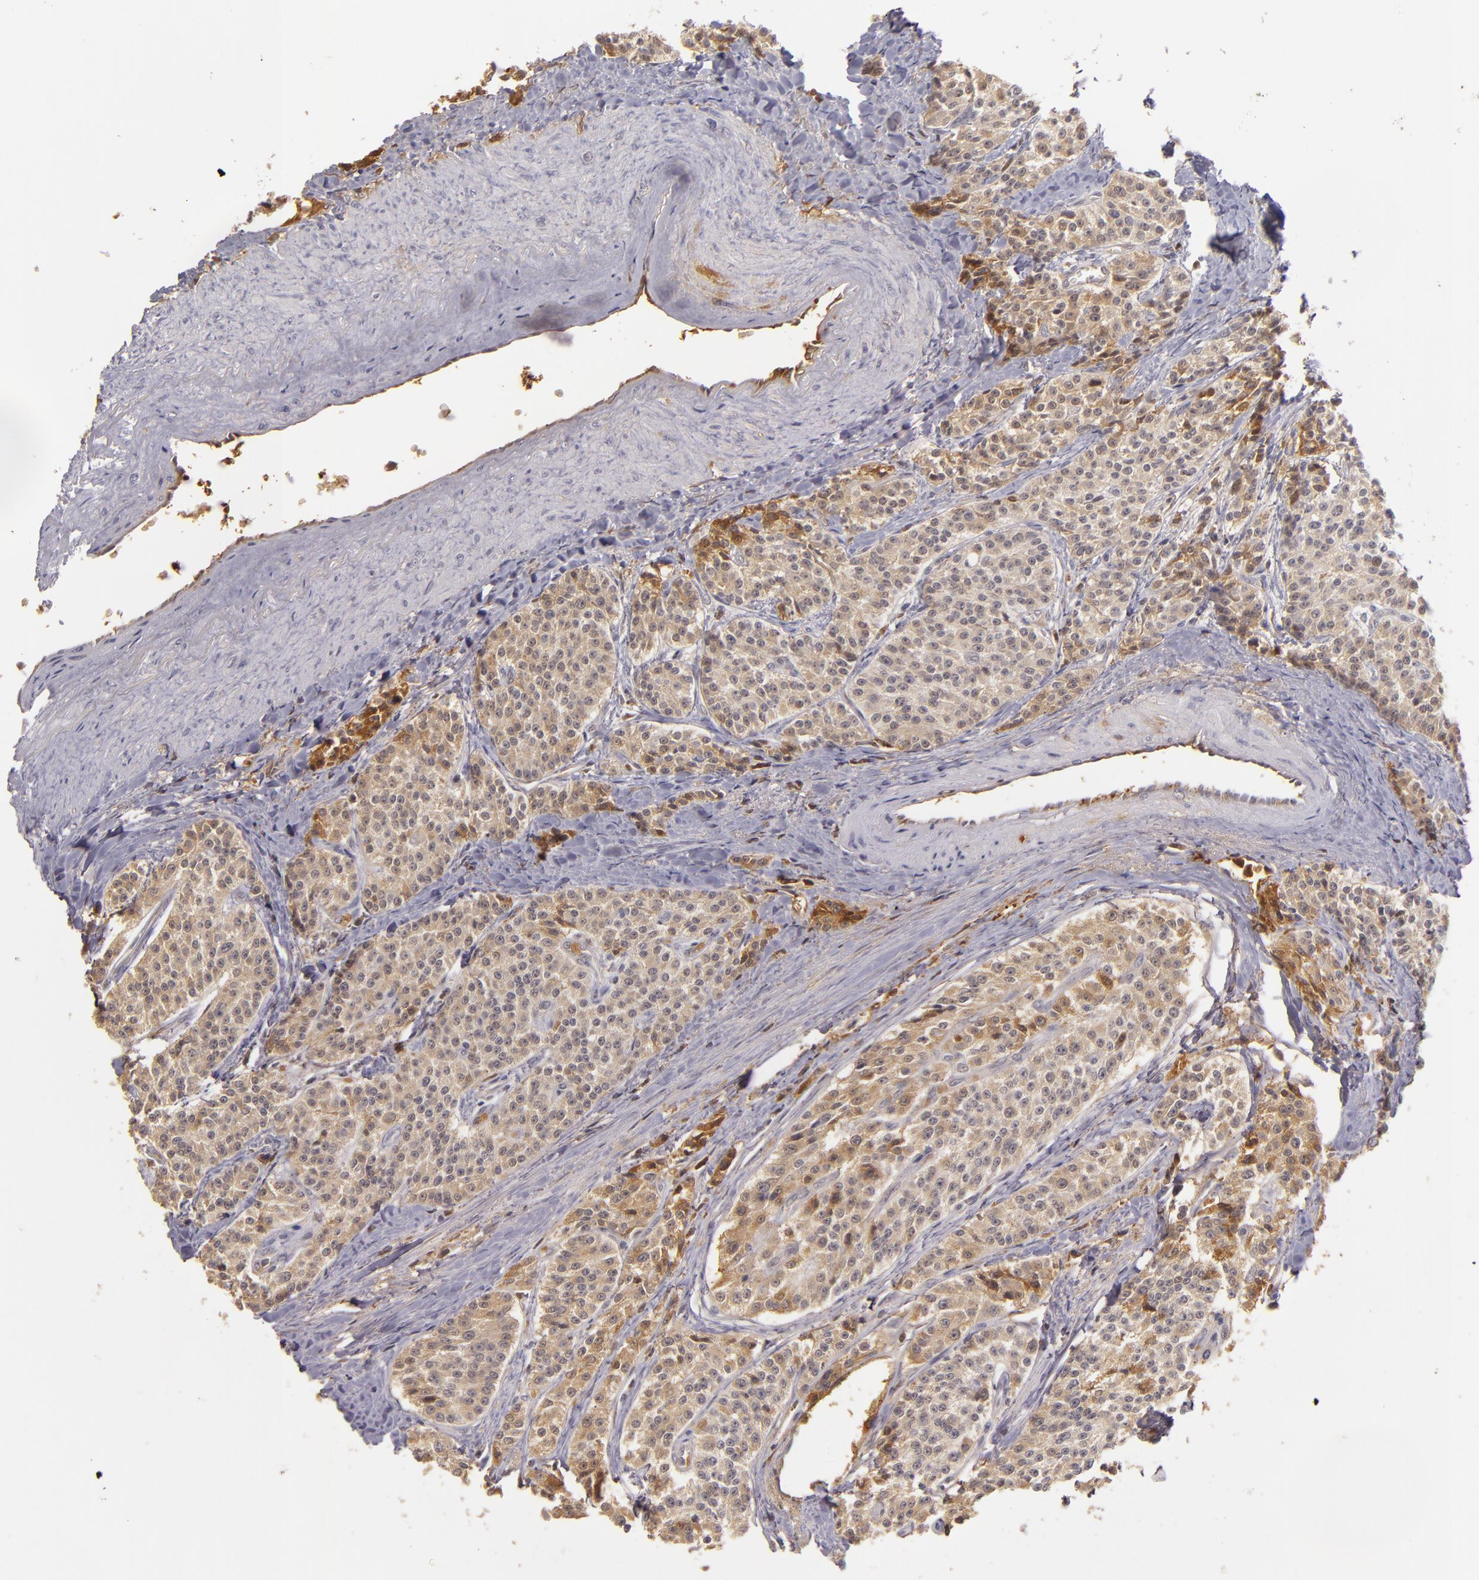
{"staining": {"intensity": "moderate", "quantity": ">75%", "location": "cytoplasmic/membranous"}, "tissue": "carcinoid", "cell_type": "Tumor cells", "image_type": "cancer", "snomed": [{"axis": "morphology", "description": "Carcinoid, malignant, NOS"}, {"axis": "topography", "description": "Stomach"}], "caption": "Approximately >75% of tumor cells in malignant carcinoid reveal moderate cytoplasmic/membranous protein staining as visualized by brown immunohistochemical staining.", "gene": "LRG1", "patient": {"sex": "female", "age": 76}}